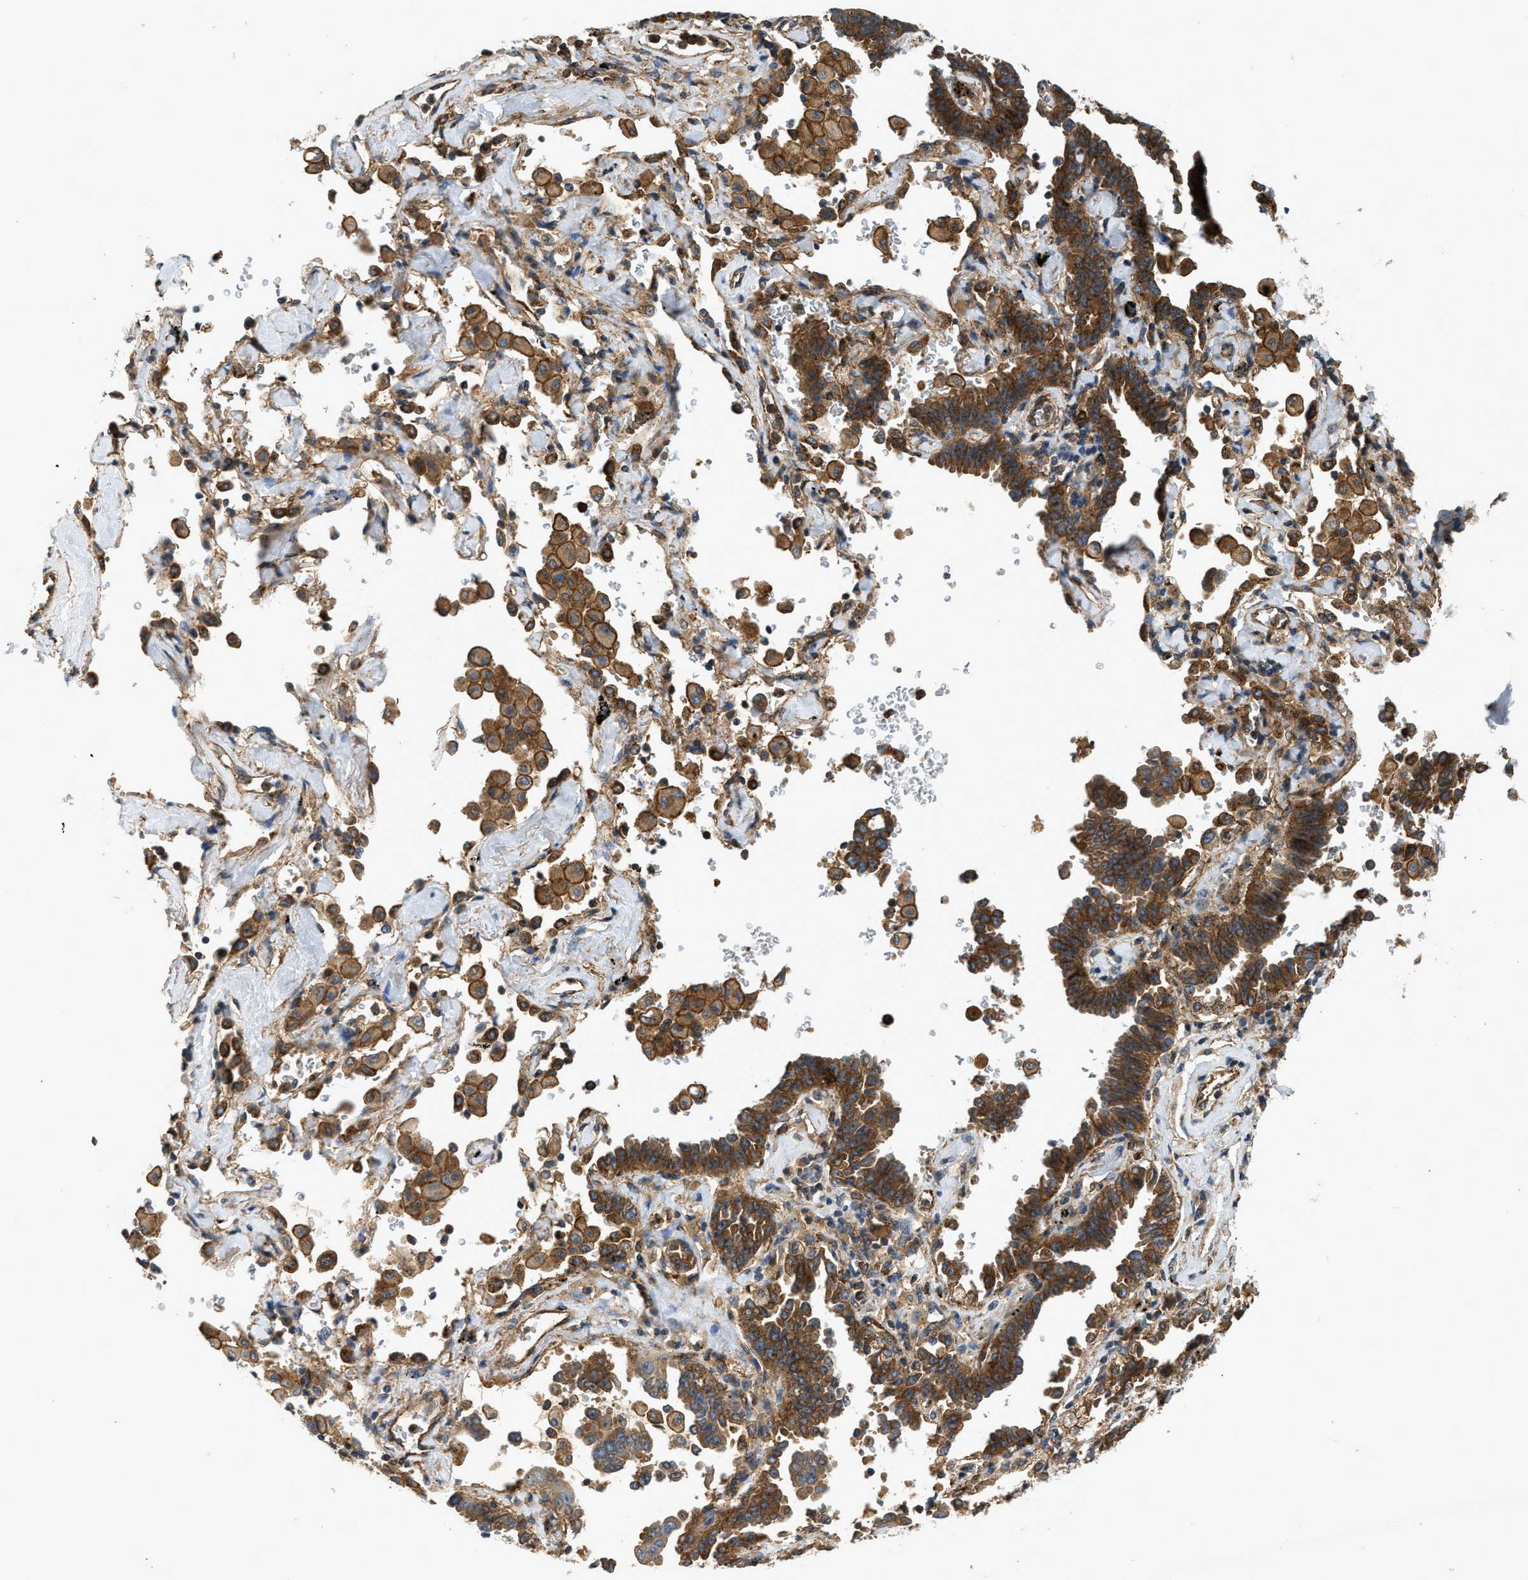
{"staining": {"intensity": "strong", "quantity": ">75%", "location": "cytoplasmic/membranous"}, "tissue": "lung cancer", "cell_type": "Tumor cells", "image_type": "cancer", "snomed": [{"axis": "morphology", "description": "Adenocarcinoma, NOS"}, {"axis": "topography", "description": "Lung"}], "caption": "Tumor cells display strong cytoplasmic/membranous expression in about >75% of cells in lung cancer.", "gene": "HIP1", "patient": {"sex": "female", "age": 64}}